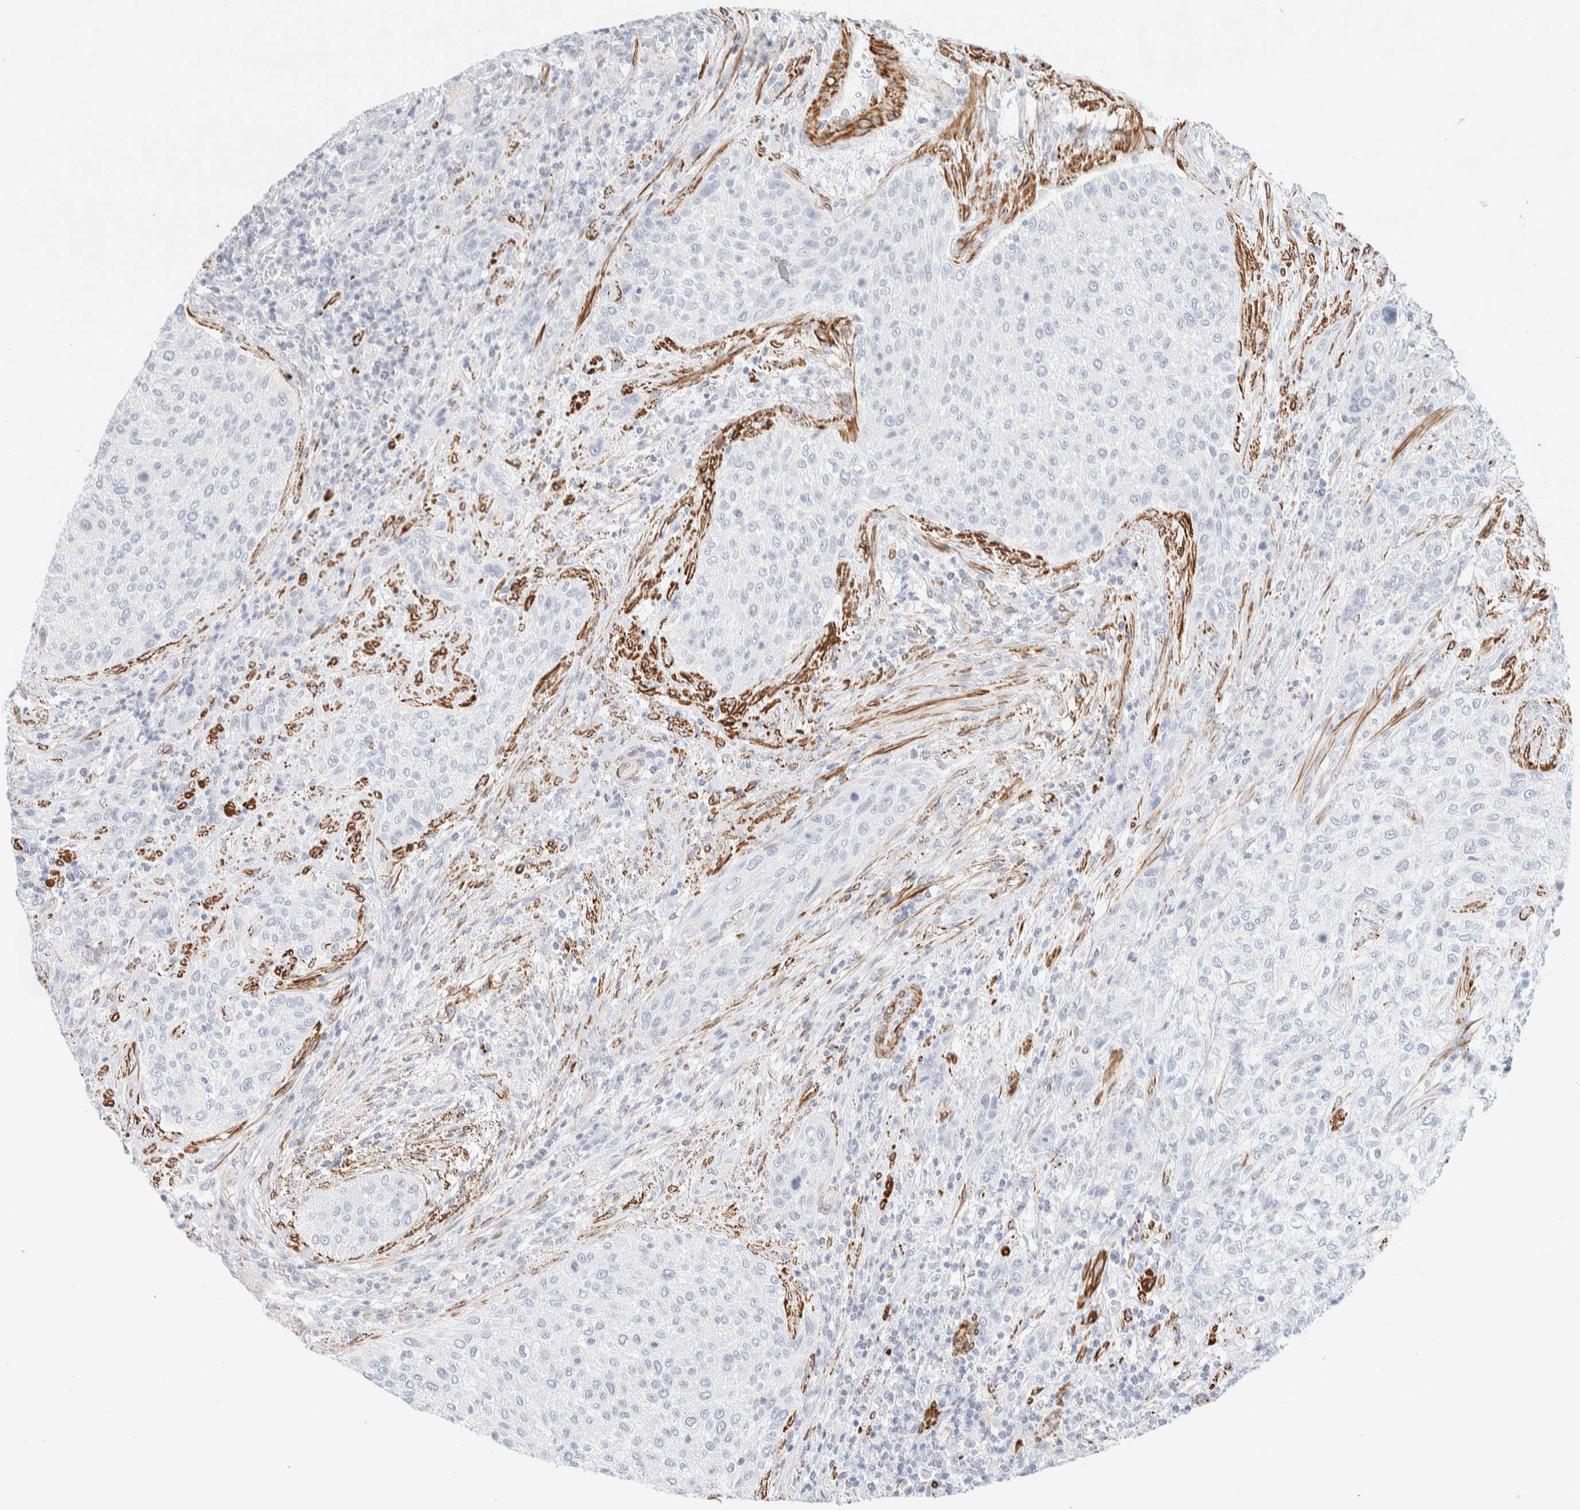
{"staining": {"intensity": "negative", "quantity": "none", "location": "none"}, "tissue": "urothelial cancer", "cell_type": "Tumor cells", "image_type": "cancer", "snomed": [{"axis": "morphology", "description": "Urothelial carcinoma, Low grade"}, {"axis": "morphology", "description": "Urothelial carcinoma, High grade"}, {"axis": "topography", "description": "Urinary bladder"}], "caption": "The image displays no significant positivity in tumor cells of urothelial carcinoma (low-grade). (Immunohistochemistry, brightfield microscopy, high magnification).", "gene": "AFMID", "patient": {"sex": "male", "age": 35}}